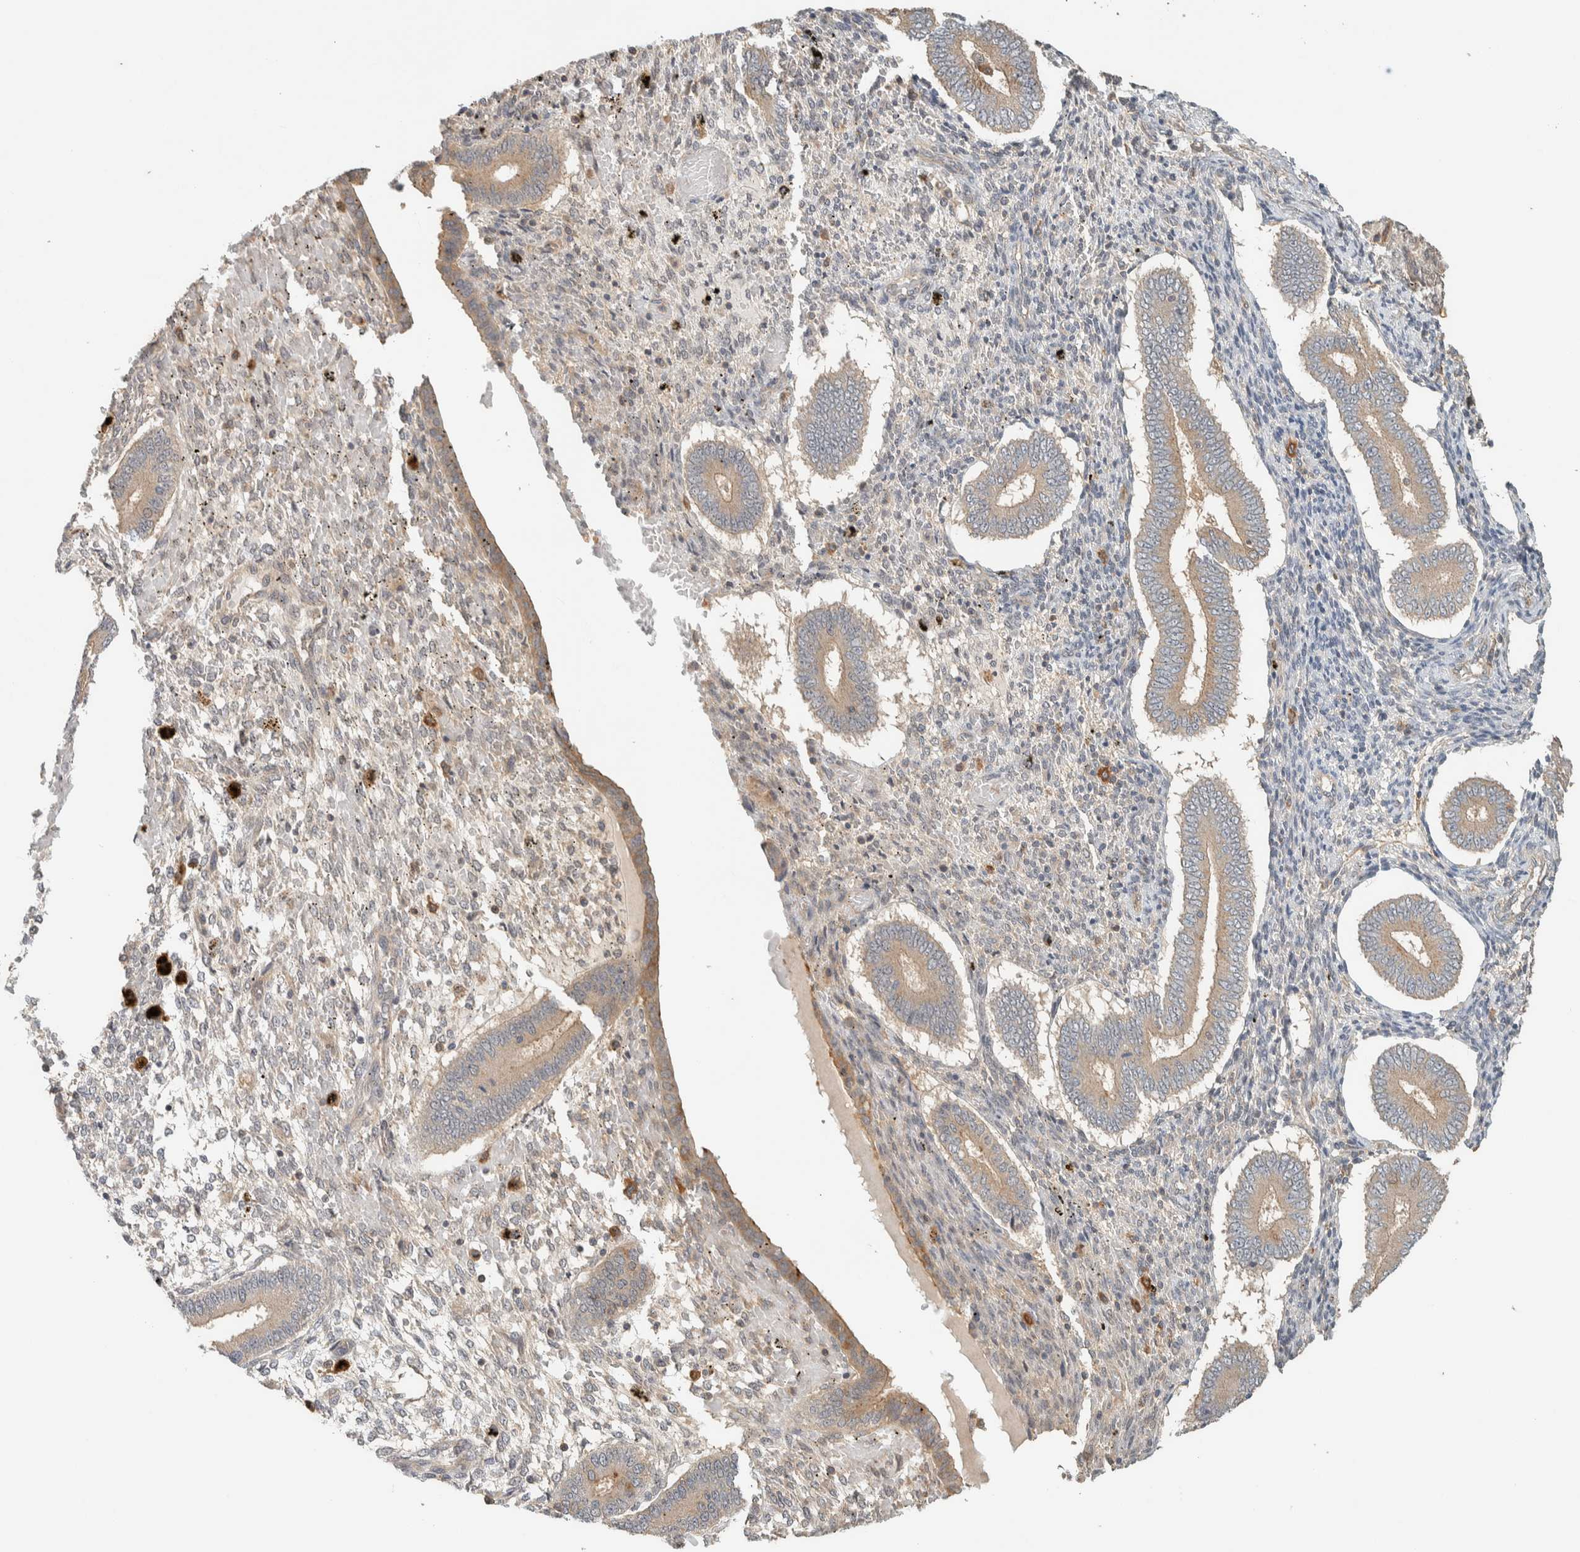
{"staining": {"intensity": "negative", "quantity": "none", "location": "none"}, "tissue": "endometrium", "cell_type": "Cells in endometrial stroma", "image_type": "normal", "snomed": [{"axis": "morphology", "description": "Normal tissue, NOS"}, {"axis": "topography", "description": "Endometrium"}], "caption": "Endometrium stained for a protein using immunohistochemistry displays no staining cells in endometrial stroma.", "gene": "RAB11FIP1", "patient": {"sex": "female", "age": 42}}